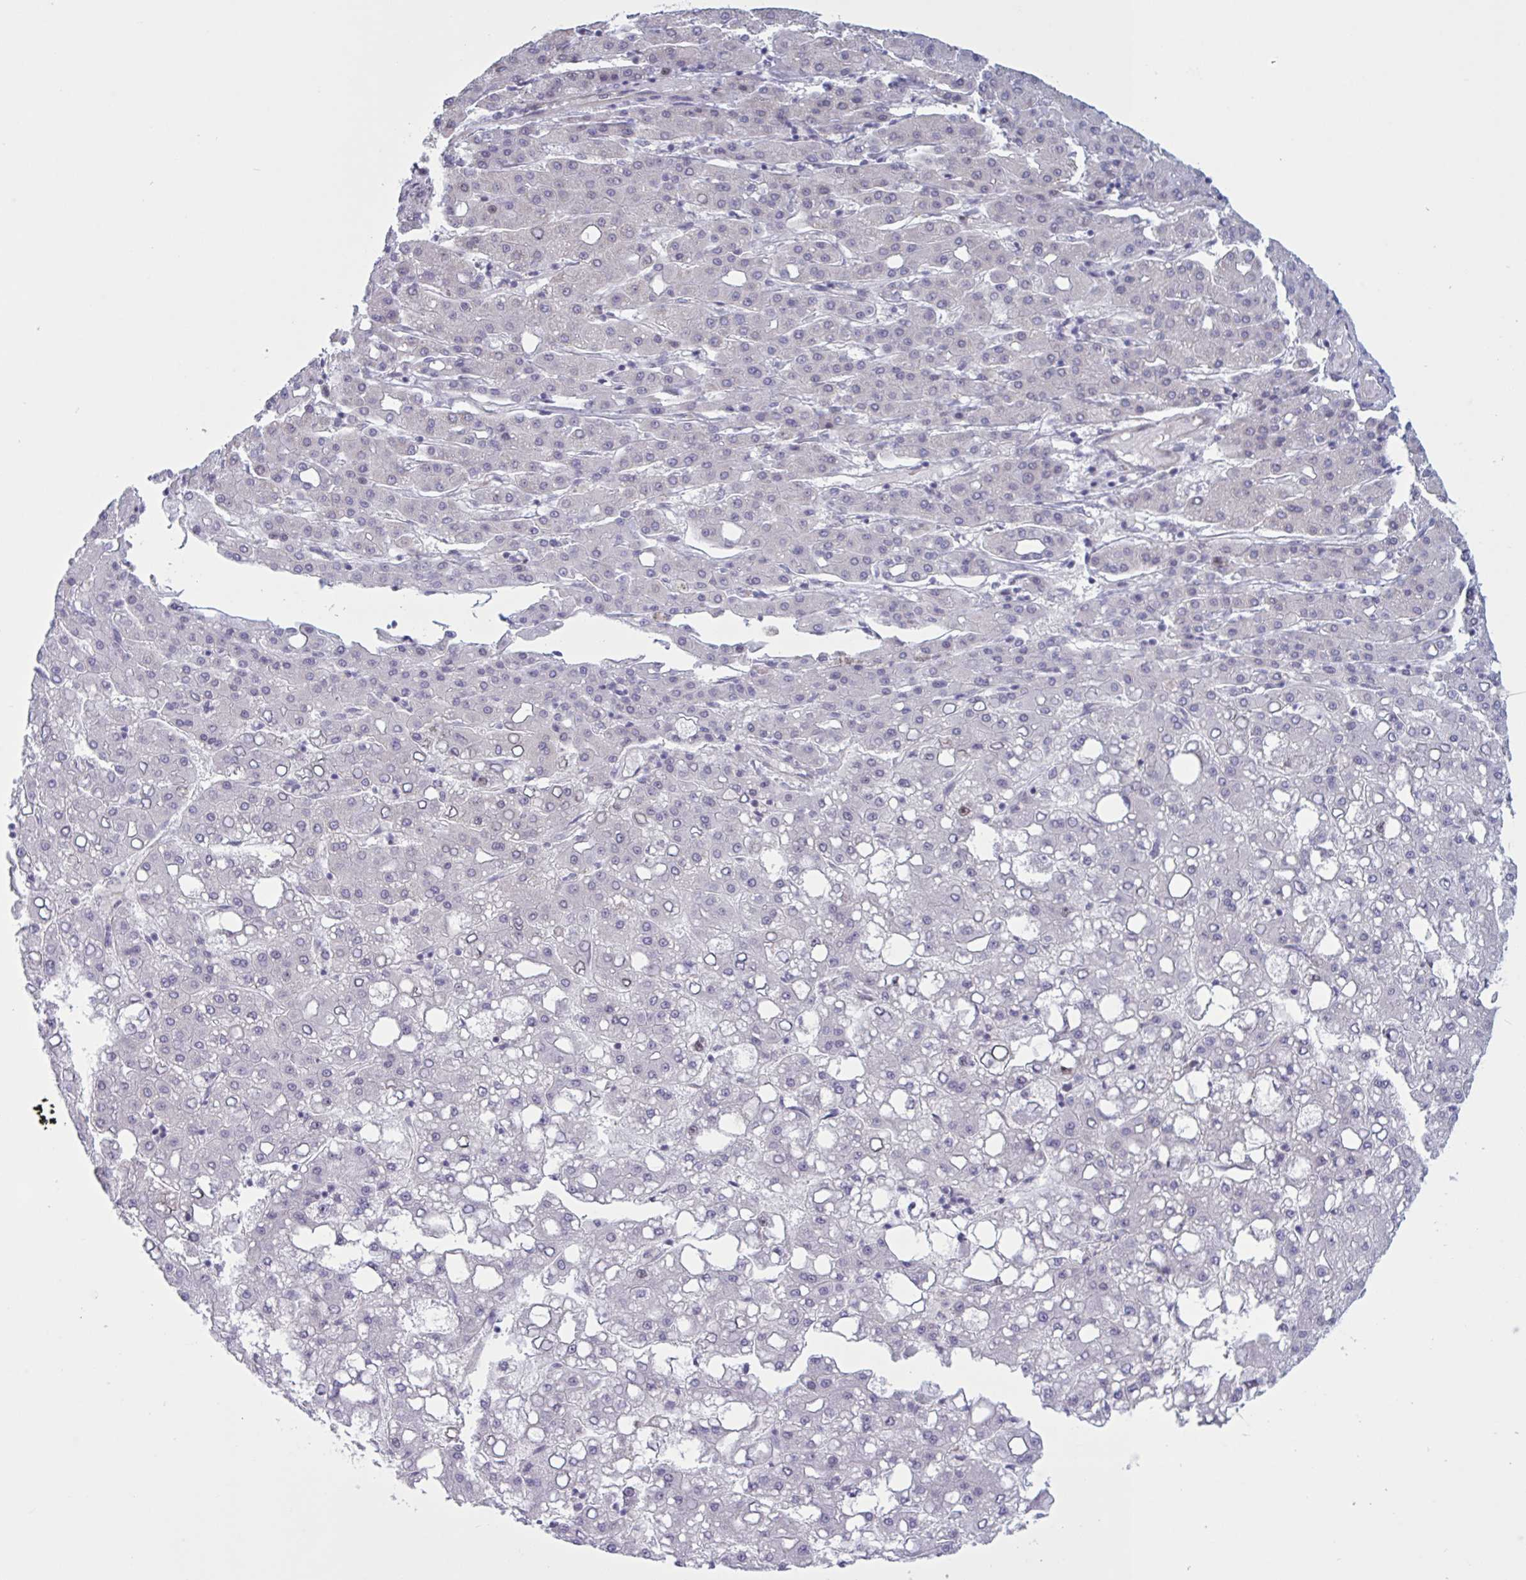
{"staining": {"intensity": "negative", "quantity": "none", "location": "none"}, "tissue": "liver cancer", "cell_type": "Tumor cells", "image_type": "cancer", "snomed": [{"axis": "morphology", "description": "Carcinoma, Hepatocellular, NOS"}, {"axis": "topography", "description": "Liver"}], "caption": "IHC micrograph of neoplastic tissue: human liver cancer (hepatocellular carcinoma) stained with DAB shows no significant protein positivity in tumor cells. (IHC, brightfield microscopy, high magnification).", "gene": "PRMT6", "patient": {"sex": "male", "age": 65}}